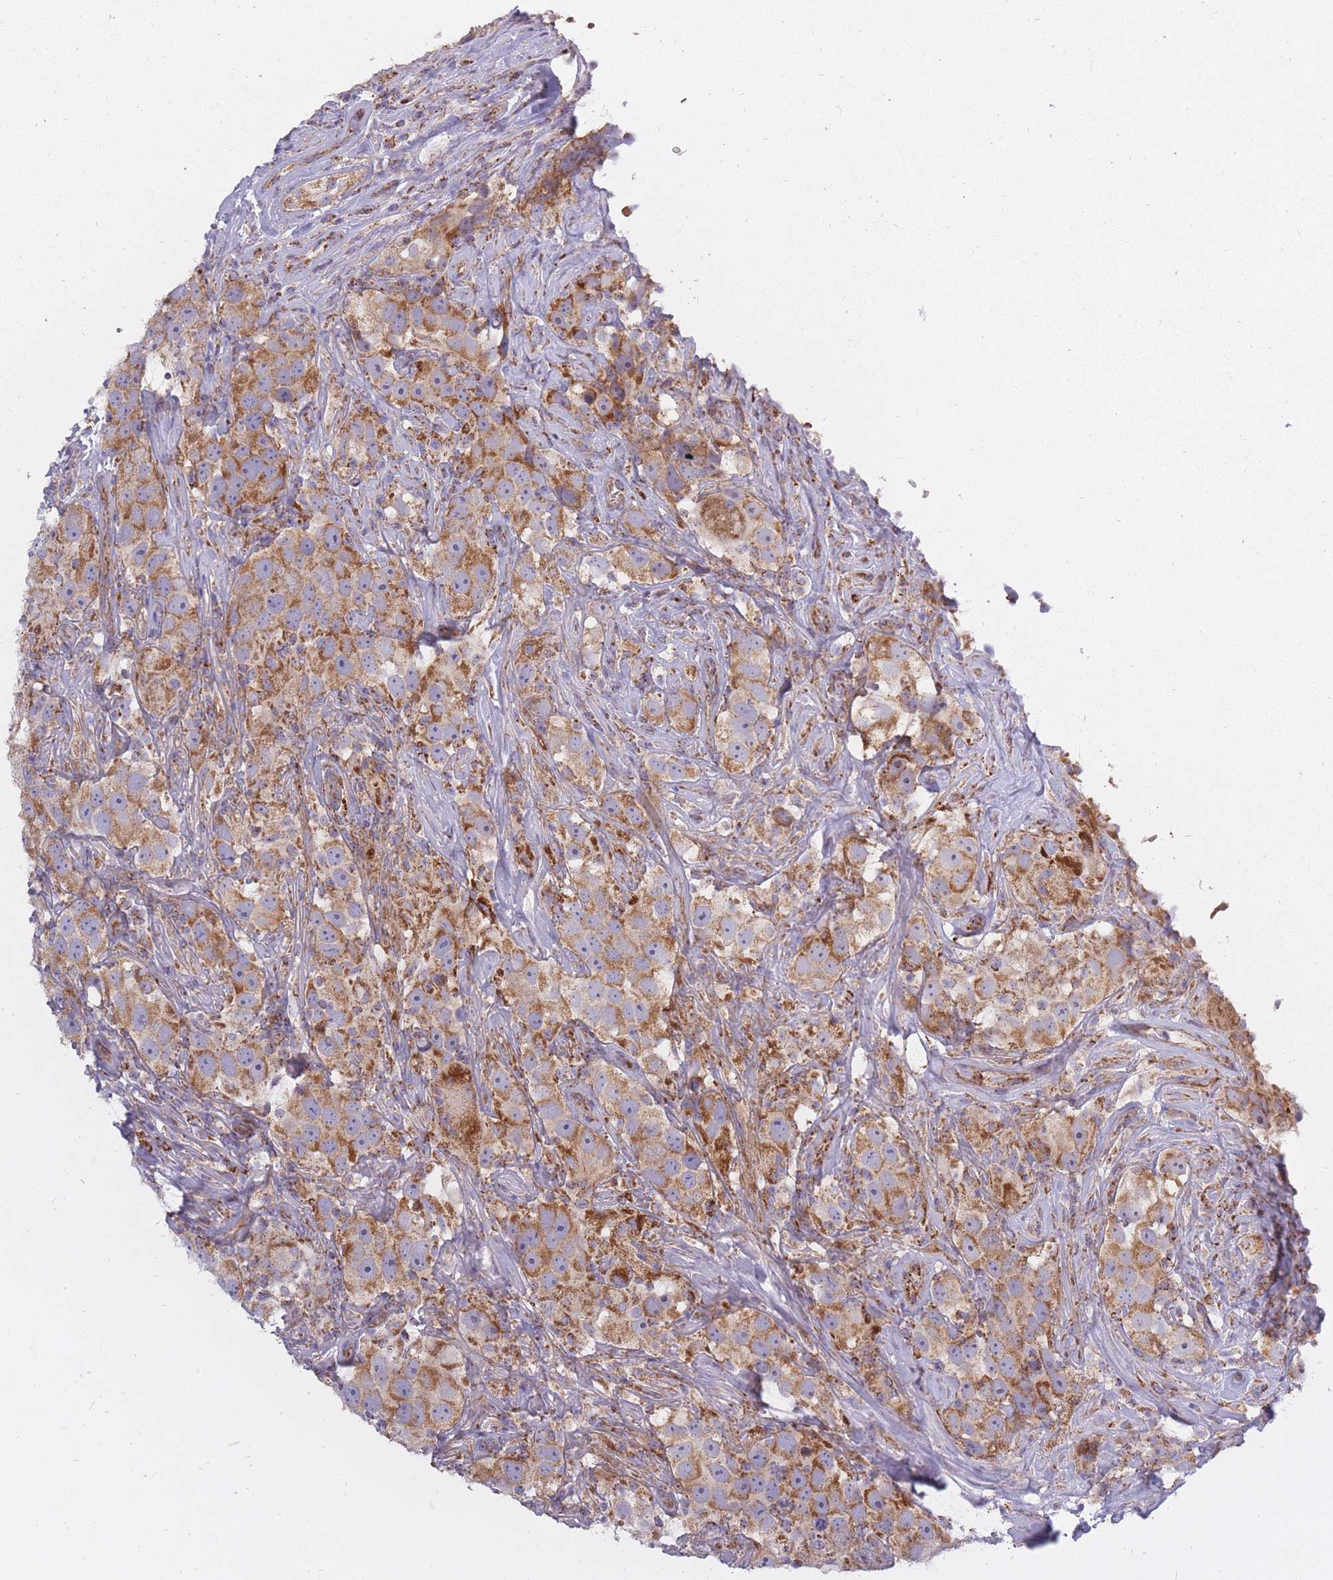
{"staining": {"intensity": "moderate", "quantity": ">75%", "location": "cytoplasmic/membranous"}, "tissue": "testis cancer", "cell_type": "Tumor cells", "image_type": "cancer", "snomed": [{"axis": "morphology", "description": "Seminoma, NOS"}, {"axis": "topography", "description": "Testis"}], "caption": "Immunohistochemistry histopathology image of neoplastic tissue: testis cancer stained using immunohistochemistry shows medium levels of moderate protein expression localized specifically in the cytoplasmic/membranous of tumor cells, appearing as a cytoplasmic/membranous brown color.", "gene": "ALKBH4", "patient": {"sex": "male", "age": 49}}